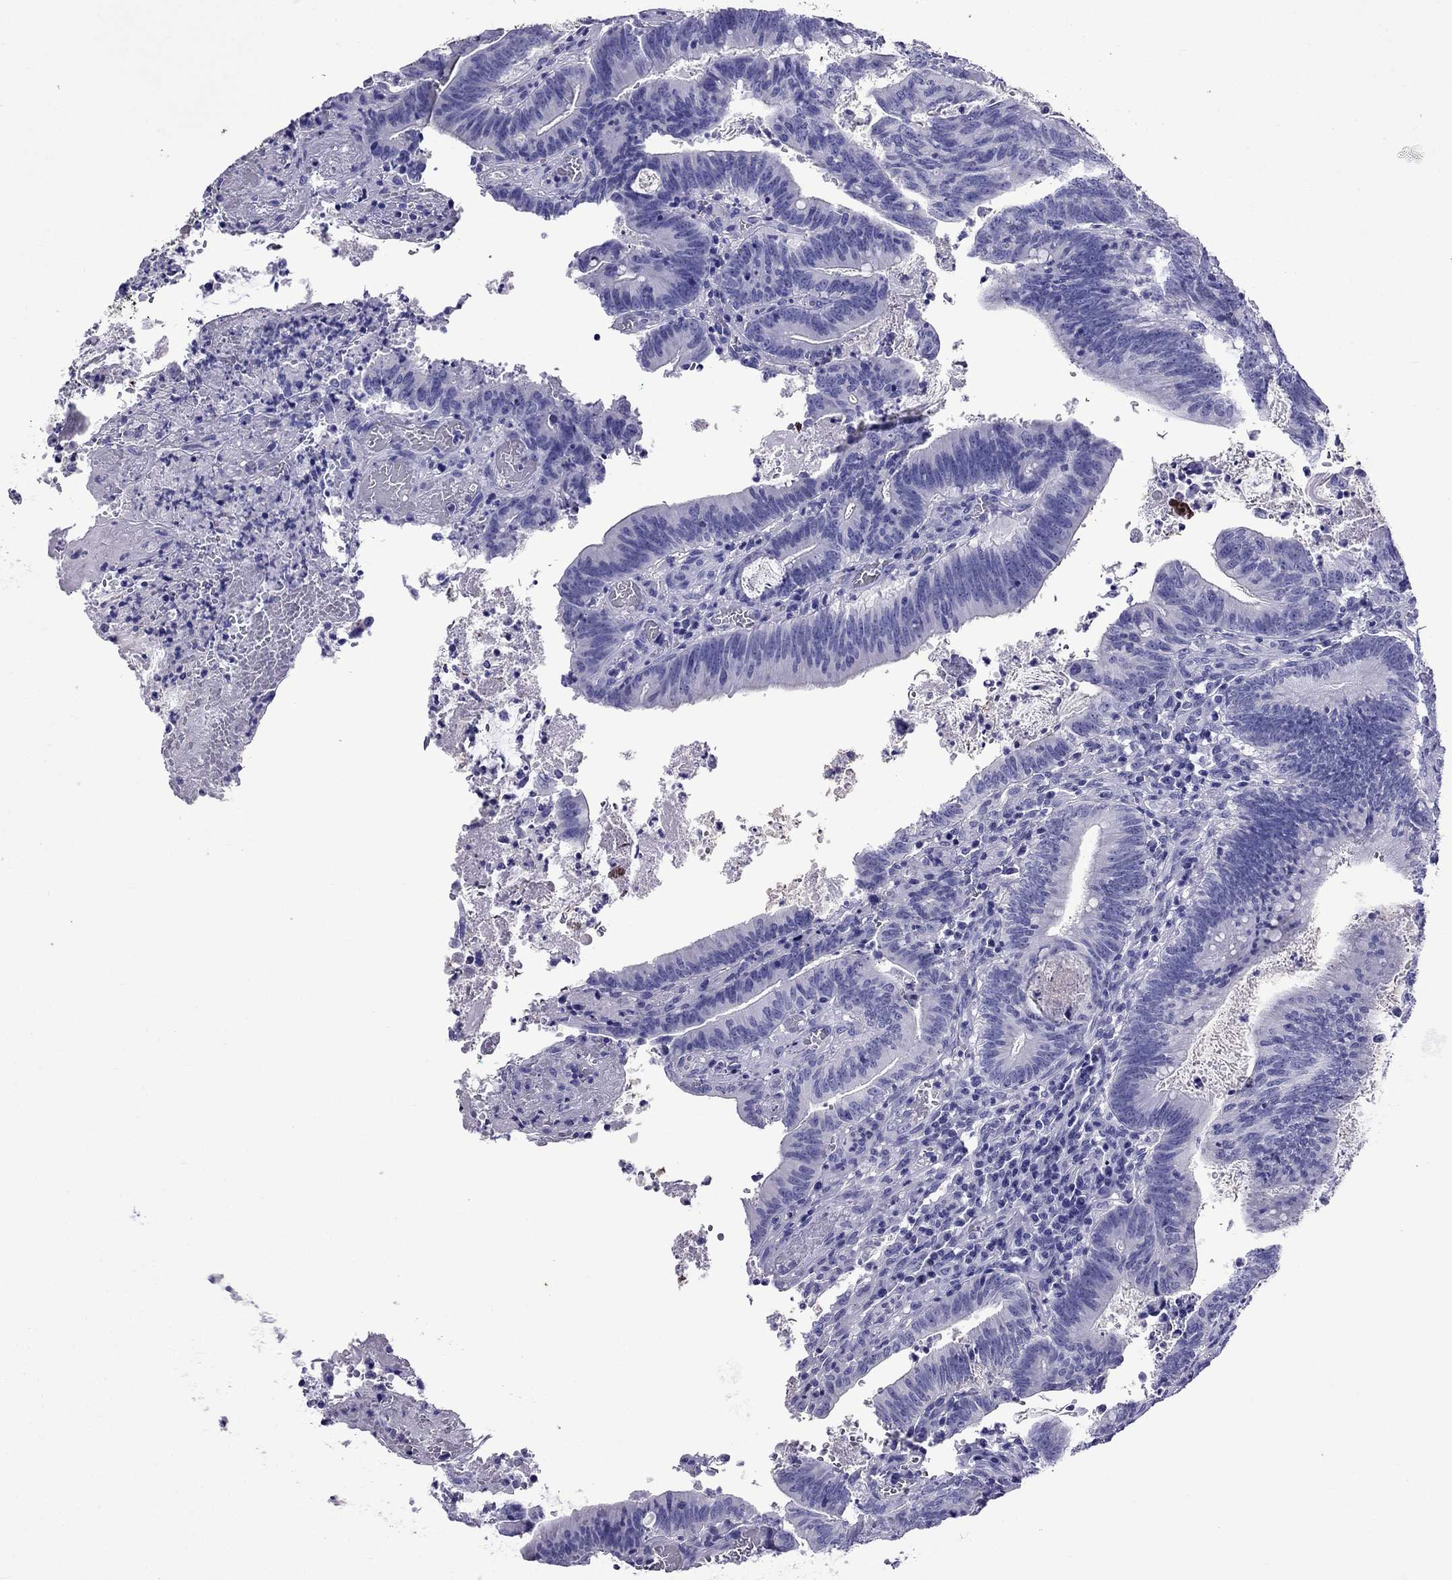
{"staining": {"intensity": "negative", "quantity": "none", "location": "none"}, "tissue": "colorectal cancer", "cell_type": "Tumor cells", "image_type": "cancer", "snomed": [{"axis": "morphology", "description": "Adenocarcinoma, NOS"}, {"axis": "topography", "description": "Colon"}], "caption": "The histopathology image shows no significant staining in tumor cells of adenocarcinoma (colorectal). (DAB (3,3'-diaminobenzidine) immunohistochemistry visualized using brightfield microscopy, high magnification).", "gene": "ARR3", "patient": {"sex": "female", "age": 70}}